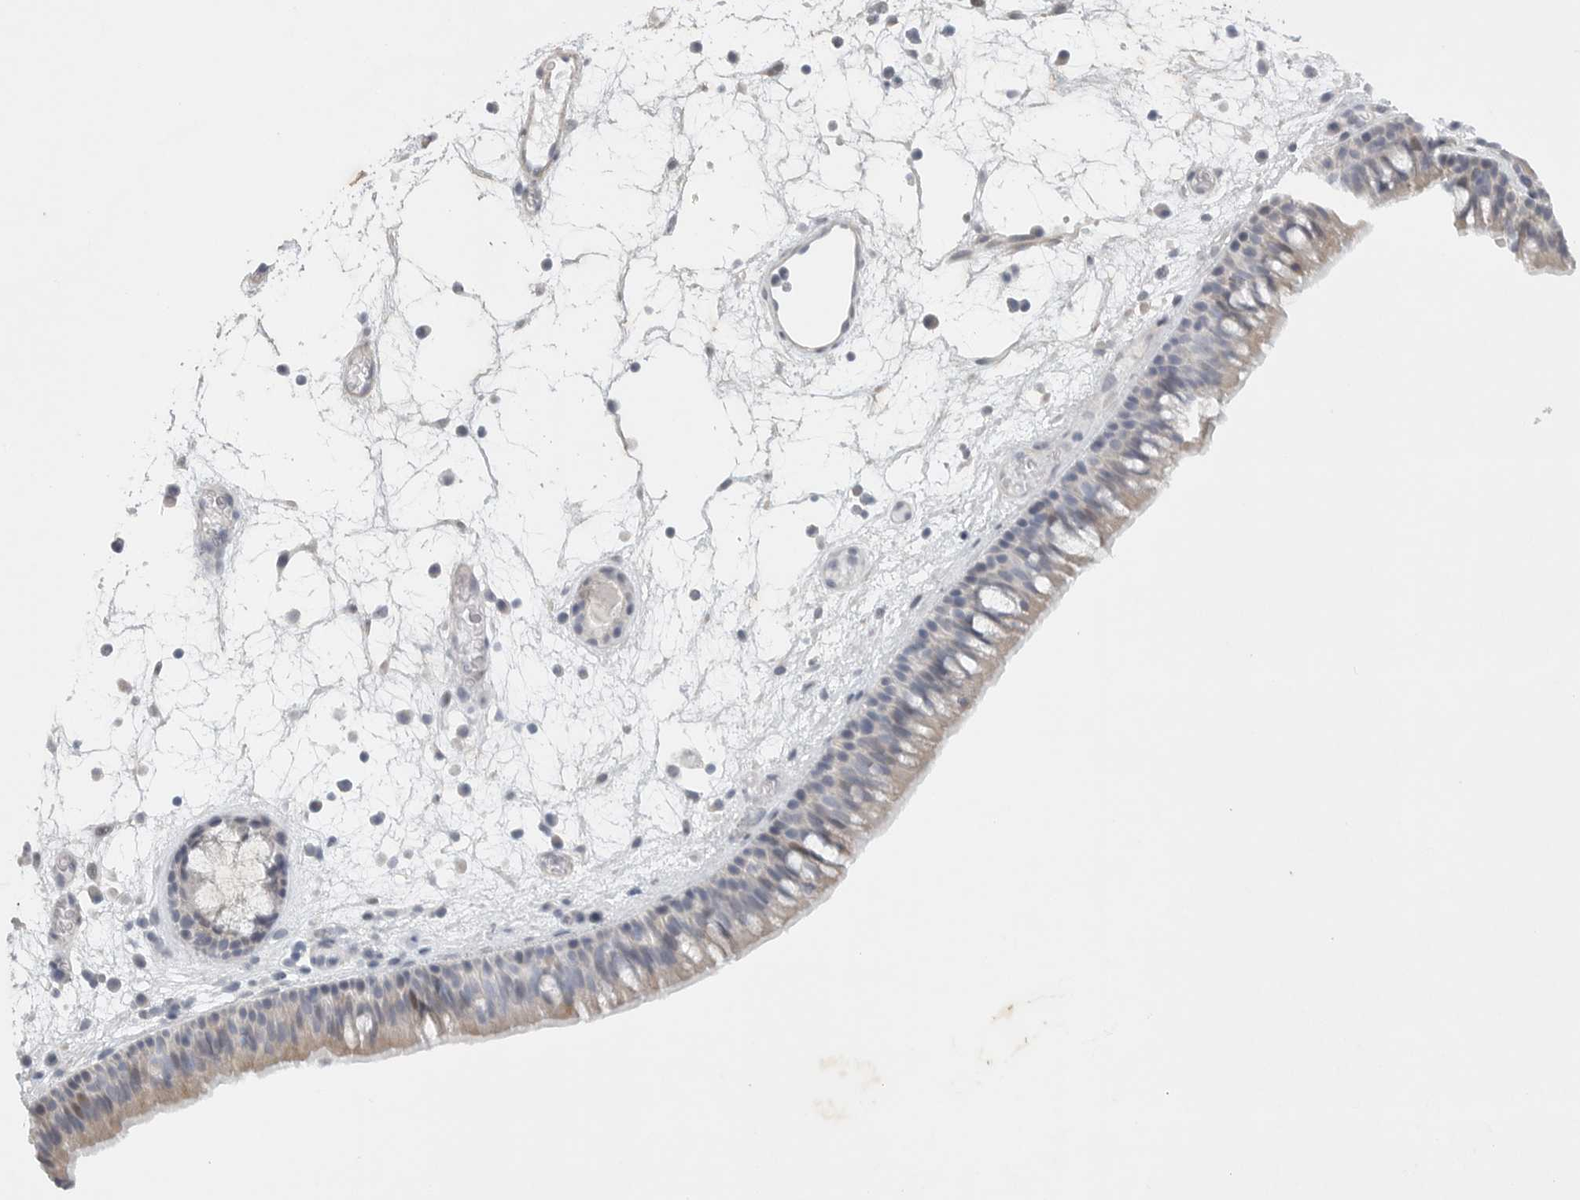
{"staining": {"intensity": "weak", "quantity": "<25%", "location": "cytoplasmic/membranous"}, "tissue": "nasopharynx", "cell_type": "Respiratory epithelial cells", "image_type": "normal", "snomed": [{"axis": "morphology", "description": "Normal tissue, NOS"}, {"axis": "morphology", "description": "Inflammation, NOS"}, {"axis": "morphology", "description": "Malignant melanoma, Metastatic site"}, {"axis": "topography", "description": "Nasopharynx"}], "caption": "Nasopharynx stained for a protein using immunohistochemistry reveals no expression respiratory epithelial cells.", "gene": "TNR", "patient": {"sex": "male", "age": 70}}